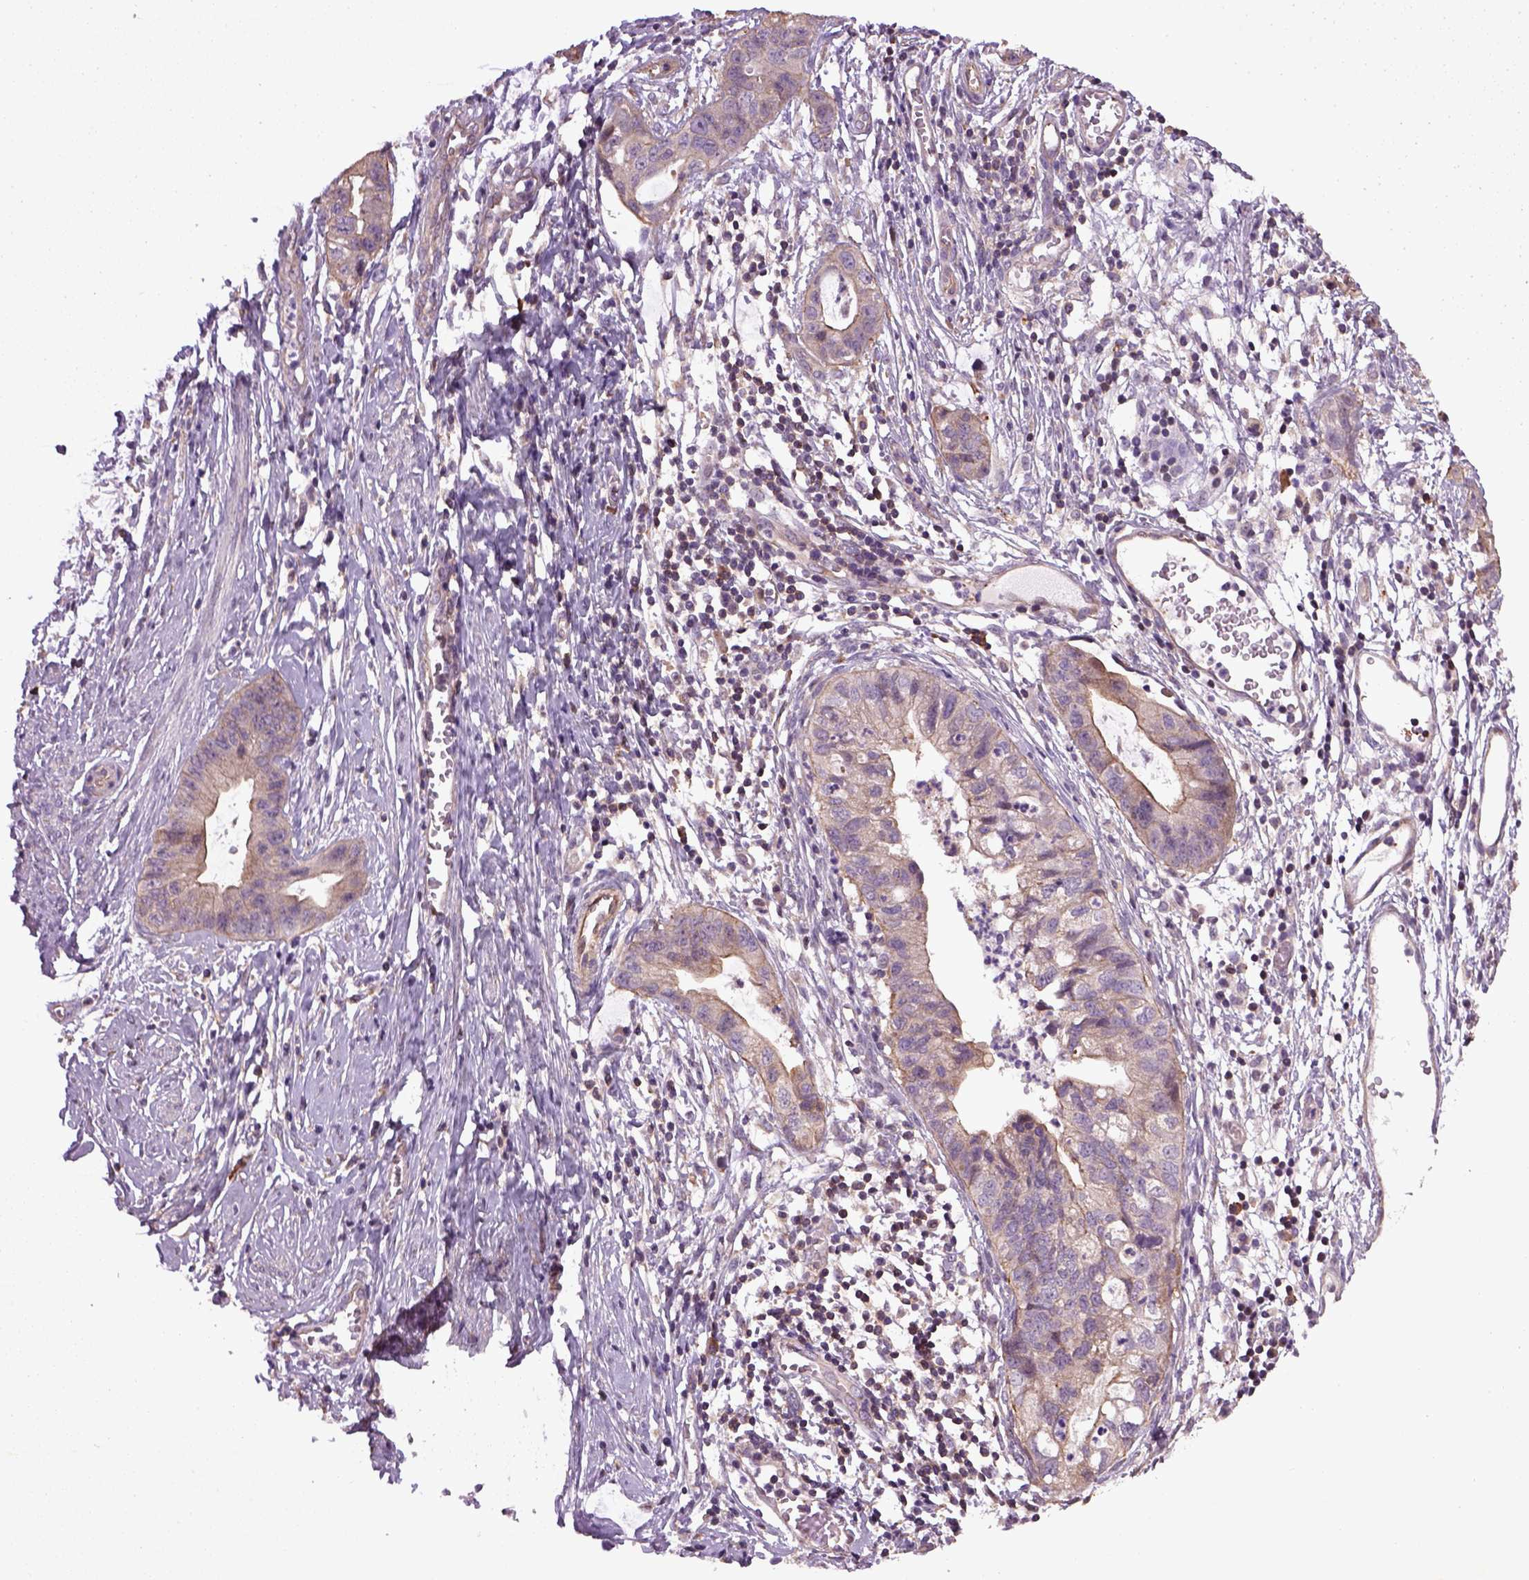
{"staining": {"intensity": "negative", "quantity": "none", "location": "none"}, "tissue": "cervical cancer", "cell_type": "Tumor cells", "image_type": "cancer", "snomed": [{"axis": "morphology", "description": "Adenocarcinoma, NOS"}, {"axis": "topography", "description": "Cervix"}], "caption": "Adenocarcinoma (cervical) was stained to show a protein in brown. There is no significant staining in tumor cells. Brightfield microscopy of immunohistochemistry (IHC) stained with DAB (brown) and hematoxylin (blue), captured at high magnification.", "gene": "TPRG1", "patient": {"sex": "female", "age": 44}}